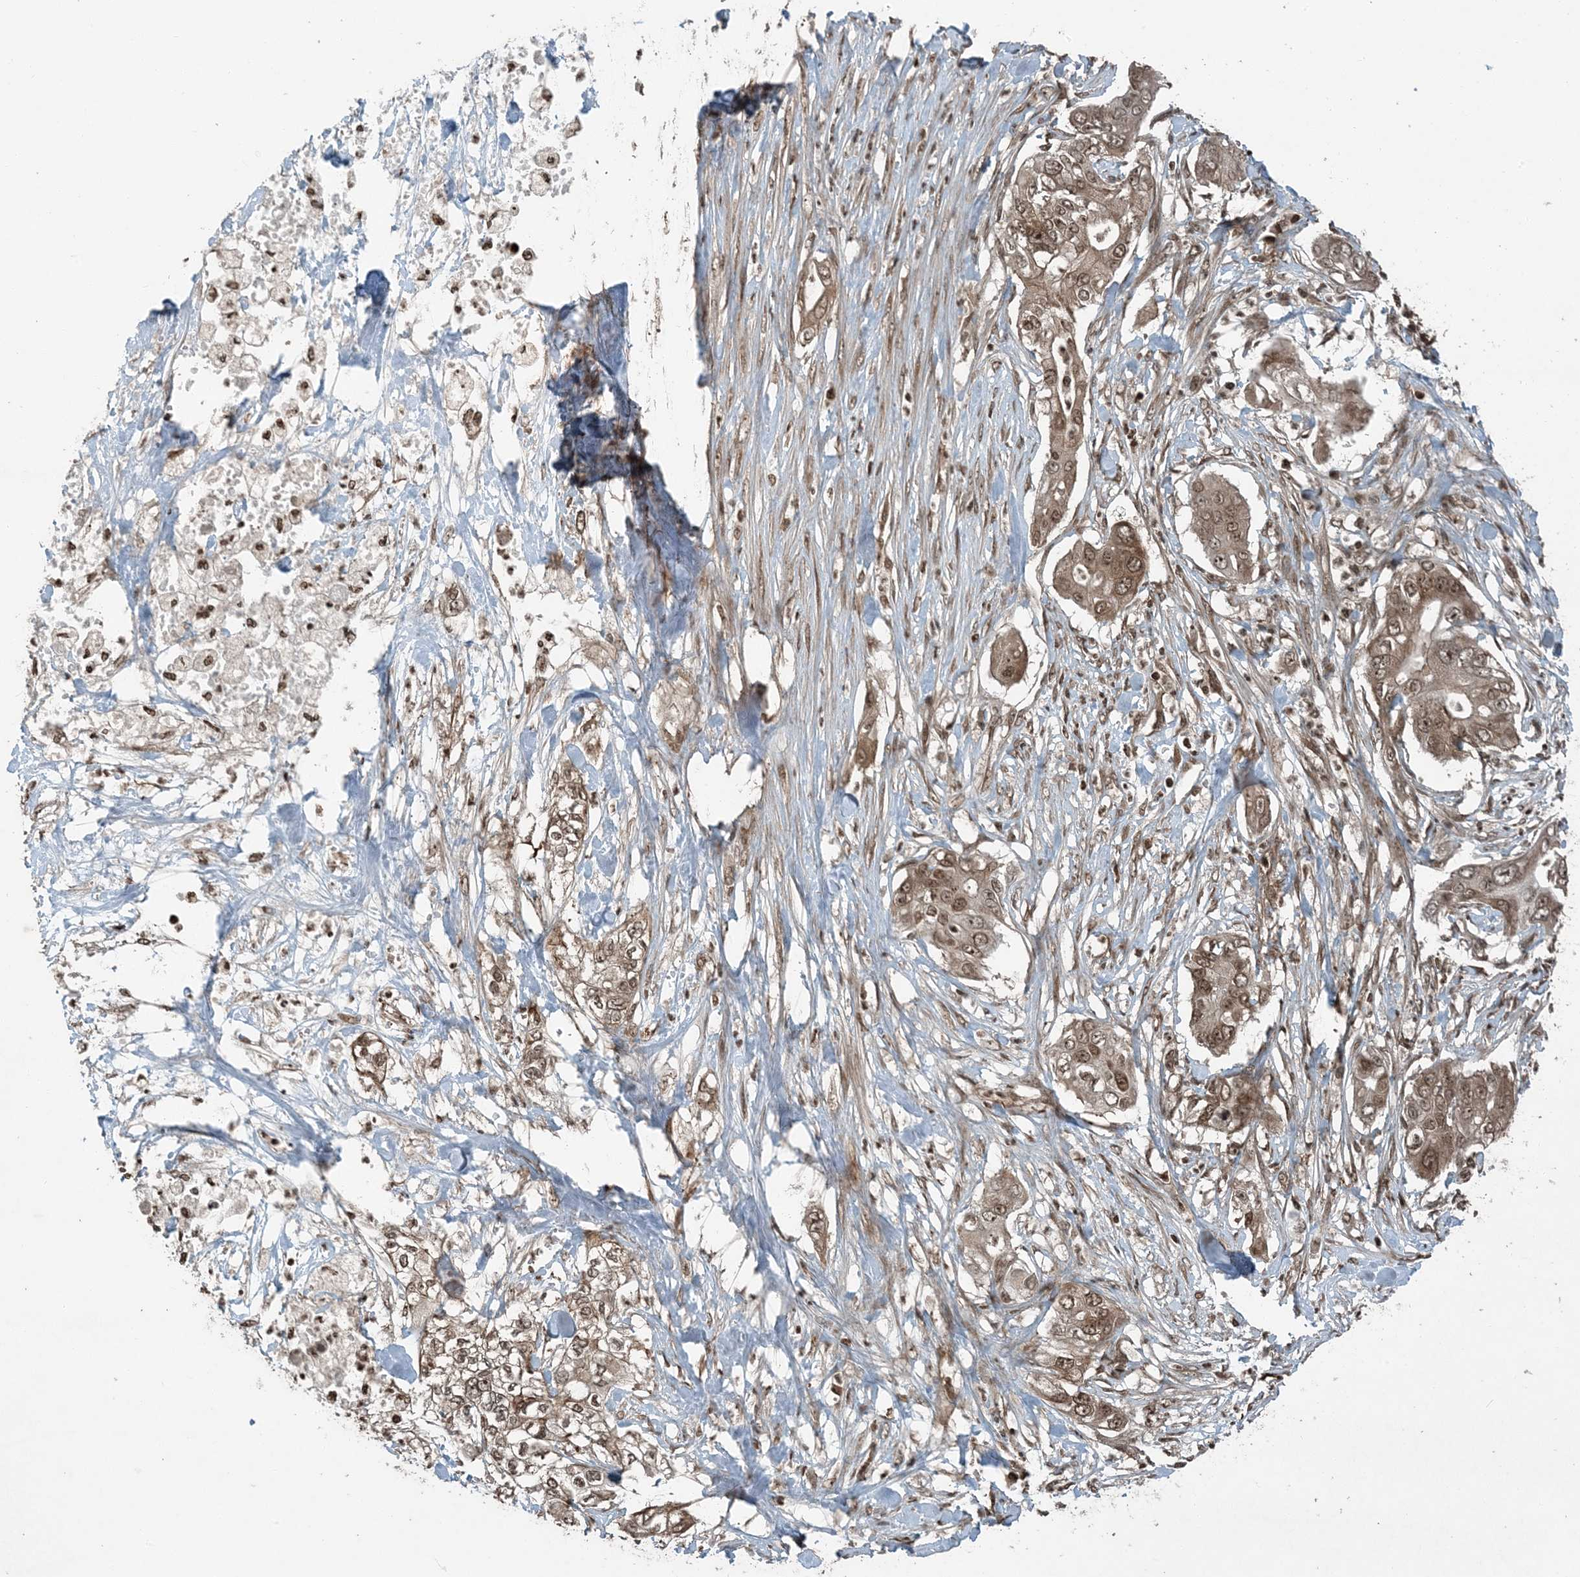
{"staining": {"intensity": "moderate", "quantity": ">75%", "location": "cytoplasmic/membranous,nuclear"}, "tissue": "pancreatic cancer", "cell_type": "Tumor cells", "image_type": "cancer", "snomed": [{"axis": "morphology", "description": "Adenocarcinoma, NOS"}, {"axis": "topography", "description": "Pancreas"}], "caption": "Immunohistochemistry staining of adenocarcinoma (pancreatic), which exhibits medium levels of moderate cytoplasmic/membranous and nuclear positivity in approximately >75% of tumor cells indicating moderate cytoplasmic/membranous and nuclear protein positivity. The staining was performed using DAB (brown) for protein detection and nuclei were counterstained in hematoxylin (blue).", "gene": "ZFAND2B", "patient": {"sex": "female", "age": 78}}